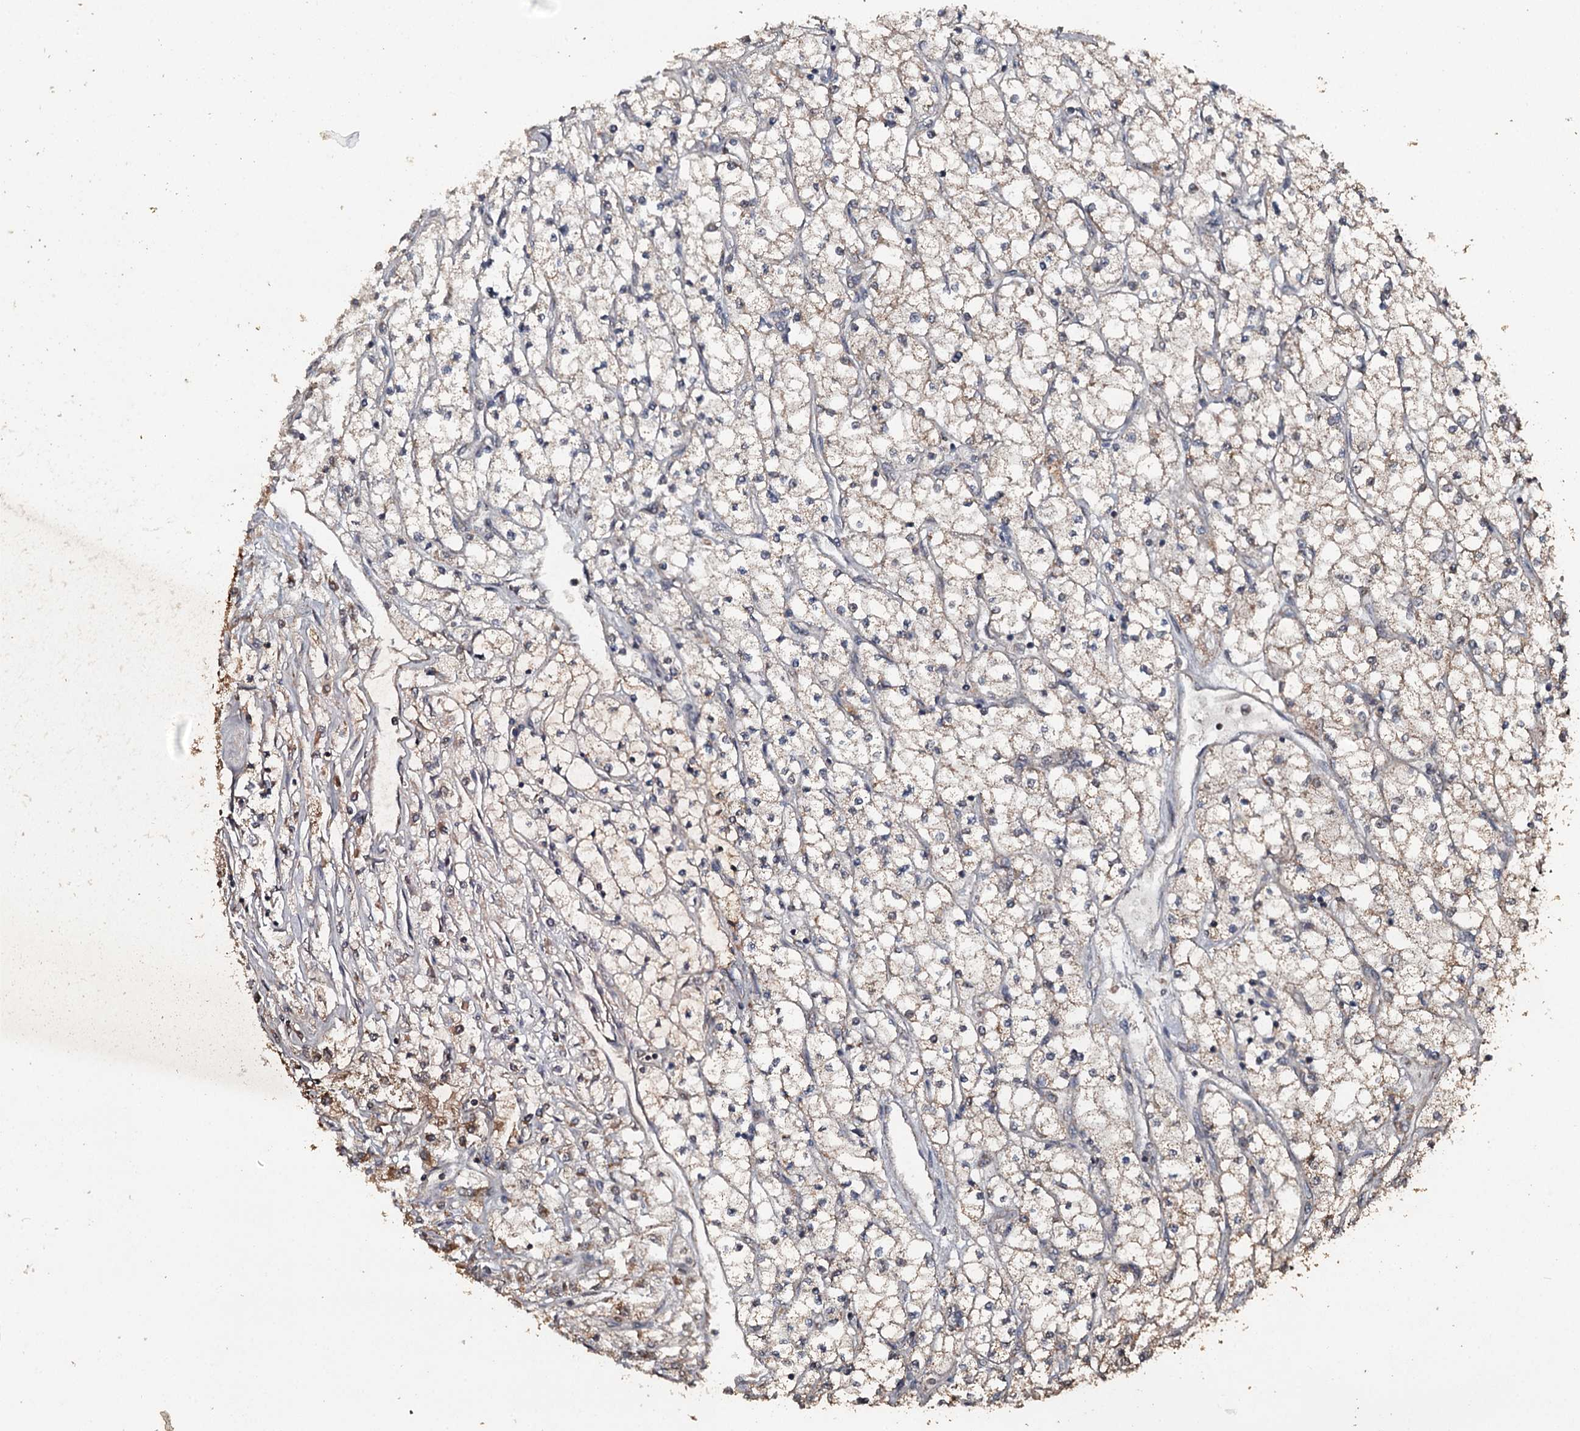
{"staining": {"intensity": "weak", "quantity": "25%-75%", "location": "cytoplasmic/membranous"}, "tissue": "renal cancer", "cell_type": "Tumor cells", "image_type": "cancer", "snomed": [{"axis": "morphology", "description": "Adenocarcinoma, NOS"}, {"axis": "topography", "description": "Kidney"}], "caption": "An image of renal cancer (adenocarcinoma) stained for a protein exhibits weak cytoplasmic/membranous brown staining in tumor cells.", "gene": "WIPI1", "patient": {"sex": "male", "age": 80}}